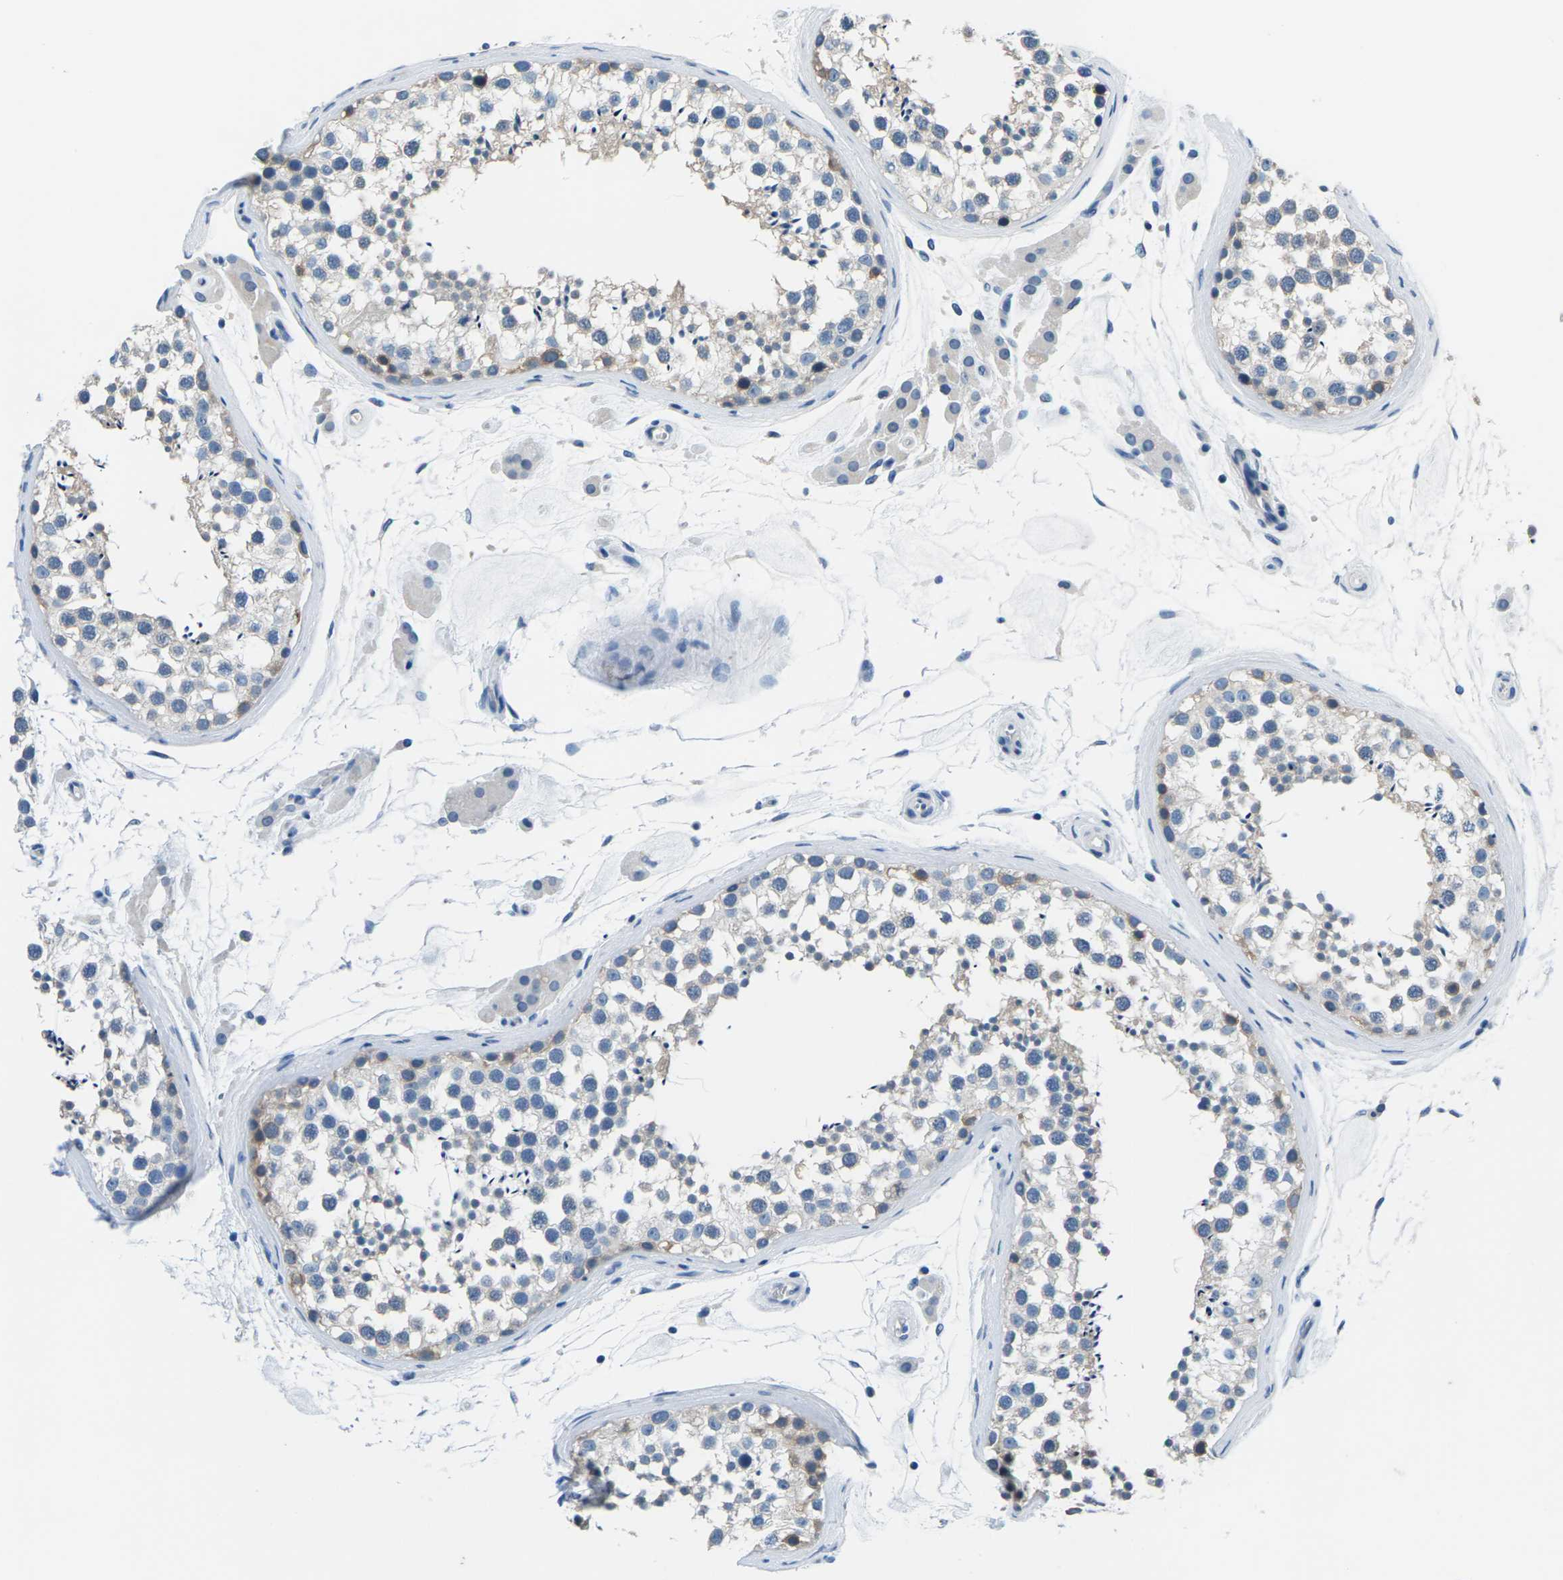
{"staining": {"intensity": "weak", "quantity": "<25%", "location": "cytoplasmic/membranous"}, "tissue": "testis", "cell_type": "Cells in seminiferous ducts", "image_type": "normal", "snomed": [{"axis": "morphology", "description": "Normal tissue, NOS"}, {"axis": "topography", "description": "Testis"}], "caption": "Immunohistochemical staining of normal human testis demonstrates no significant staining in cells in seminiferous ducts.", "gene": "UMOD", "patient": {"sex": "male", "age": 46}}